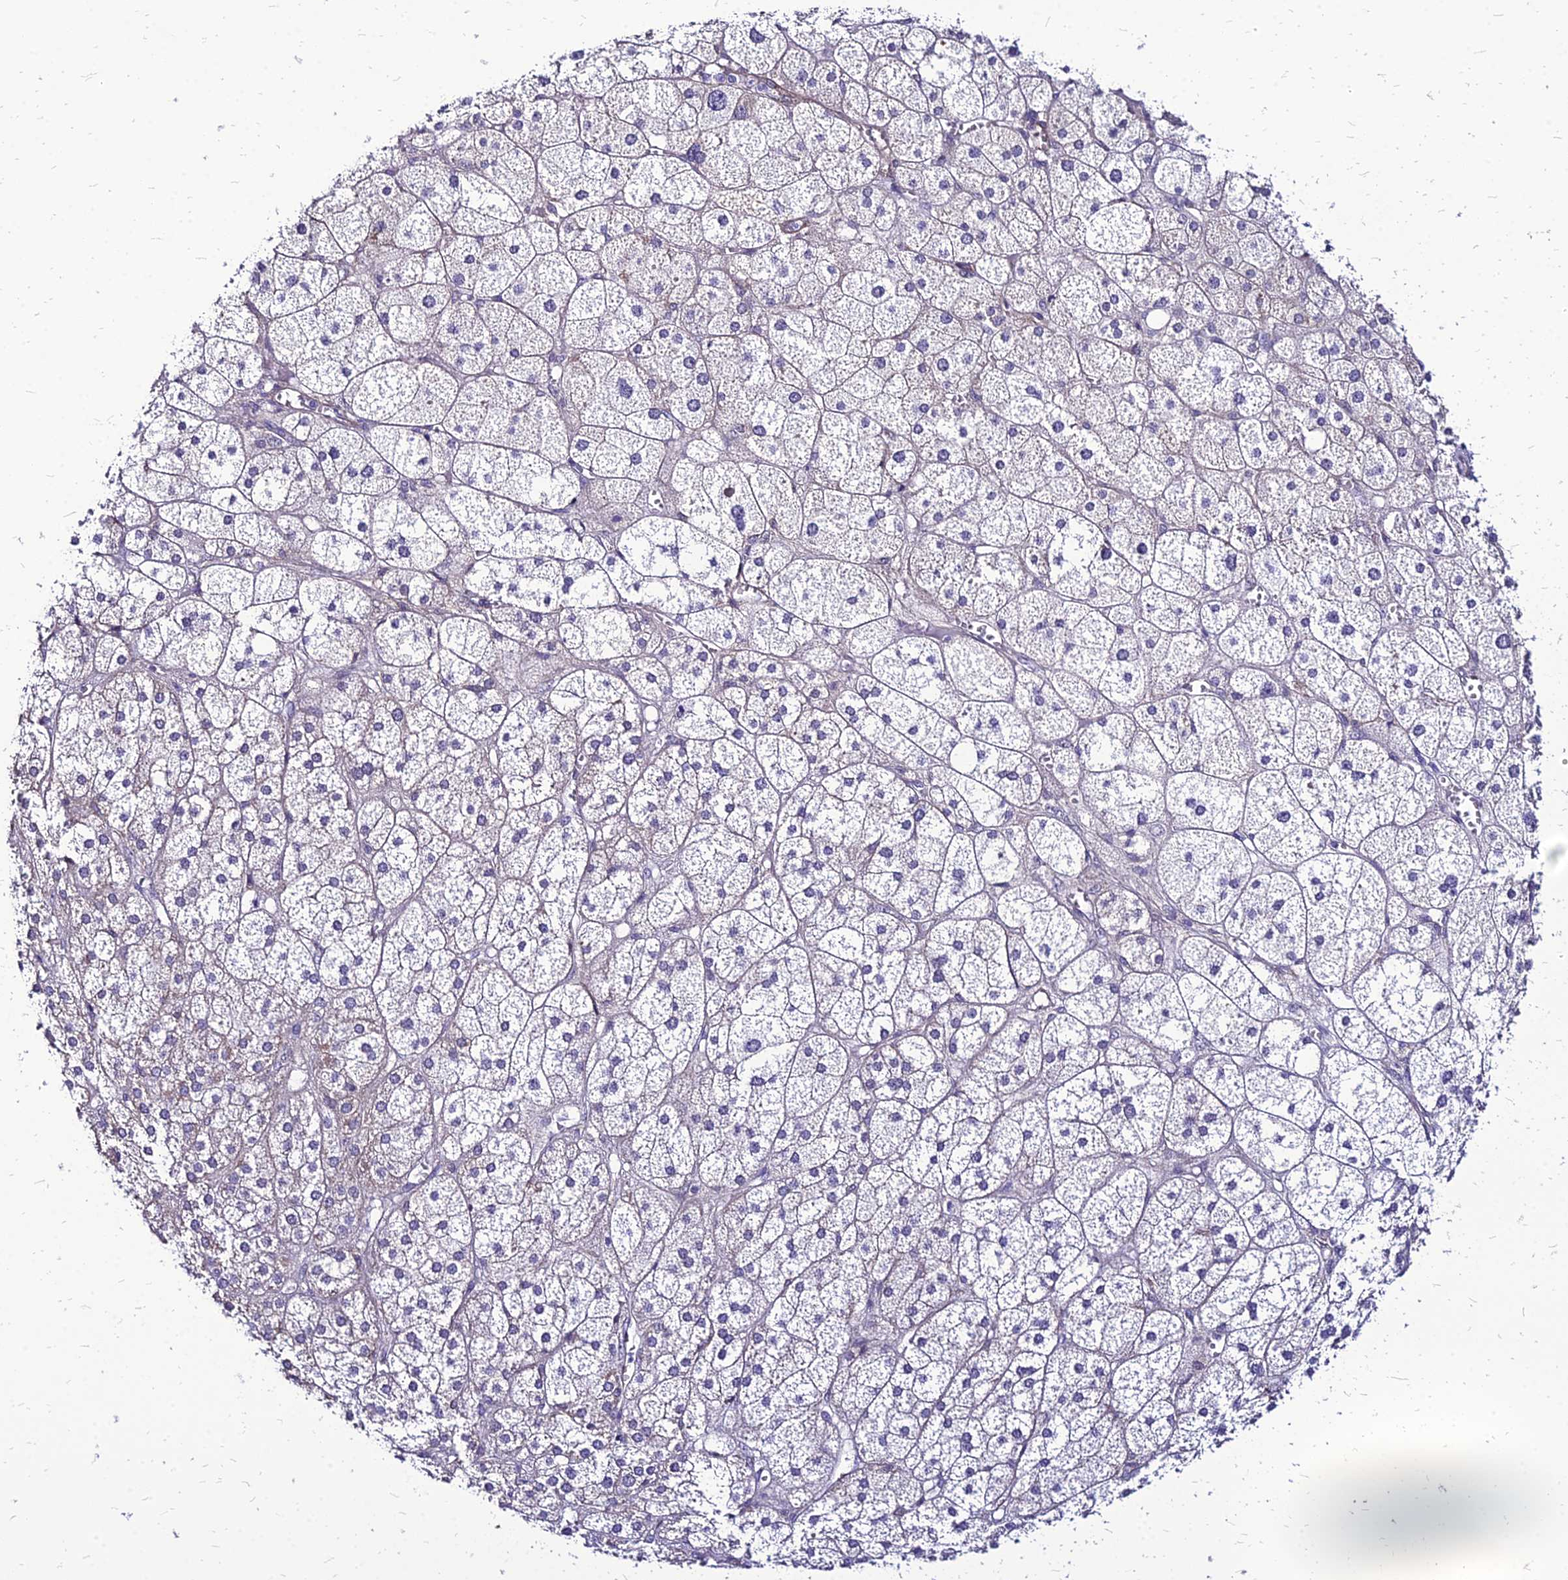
{"staining": {"intensity": "moderate", "quantity": "<25%", "location": "cytoplasmic/membranous"}, "tissue": "adrenal gland", "cell_type": "Glandular cells", "image_type": "normal", "snomed": [{"axis": "morphology", "description": "Normal tissue, NOS"}, {"axis": "topography", "description": "Adrenal gland"}], "caption": "Immunohistochemistry (IHC) photomicrograph of benign adrenal gland: human adrenal gland stained using immunohistochemistry shows low levels of moderate protein expression localized specifically in the cytoplasmic/membranous of glandular cells, appearing as a cytoplasmic/membranous brown color.", "gene": "YEATS2", "patient": {"sex": "female", "age": 61}}